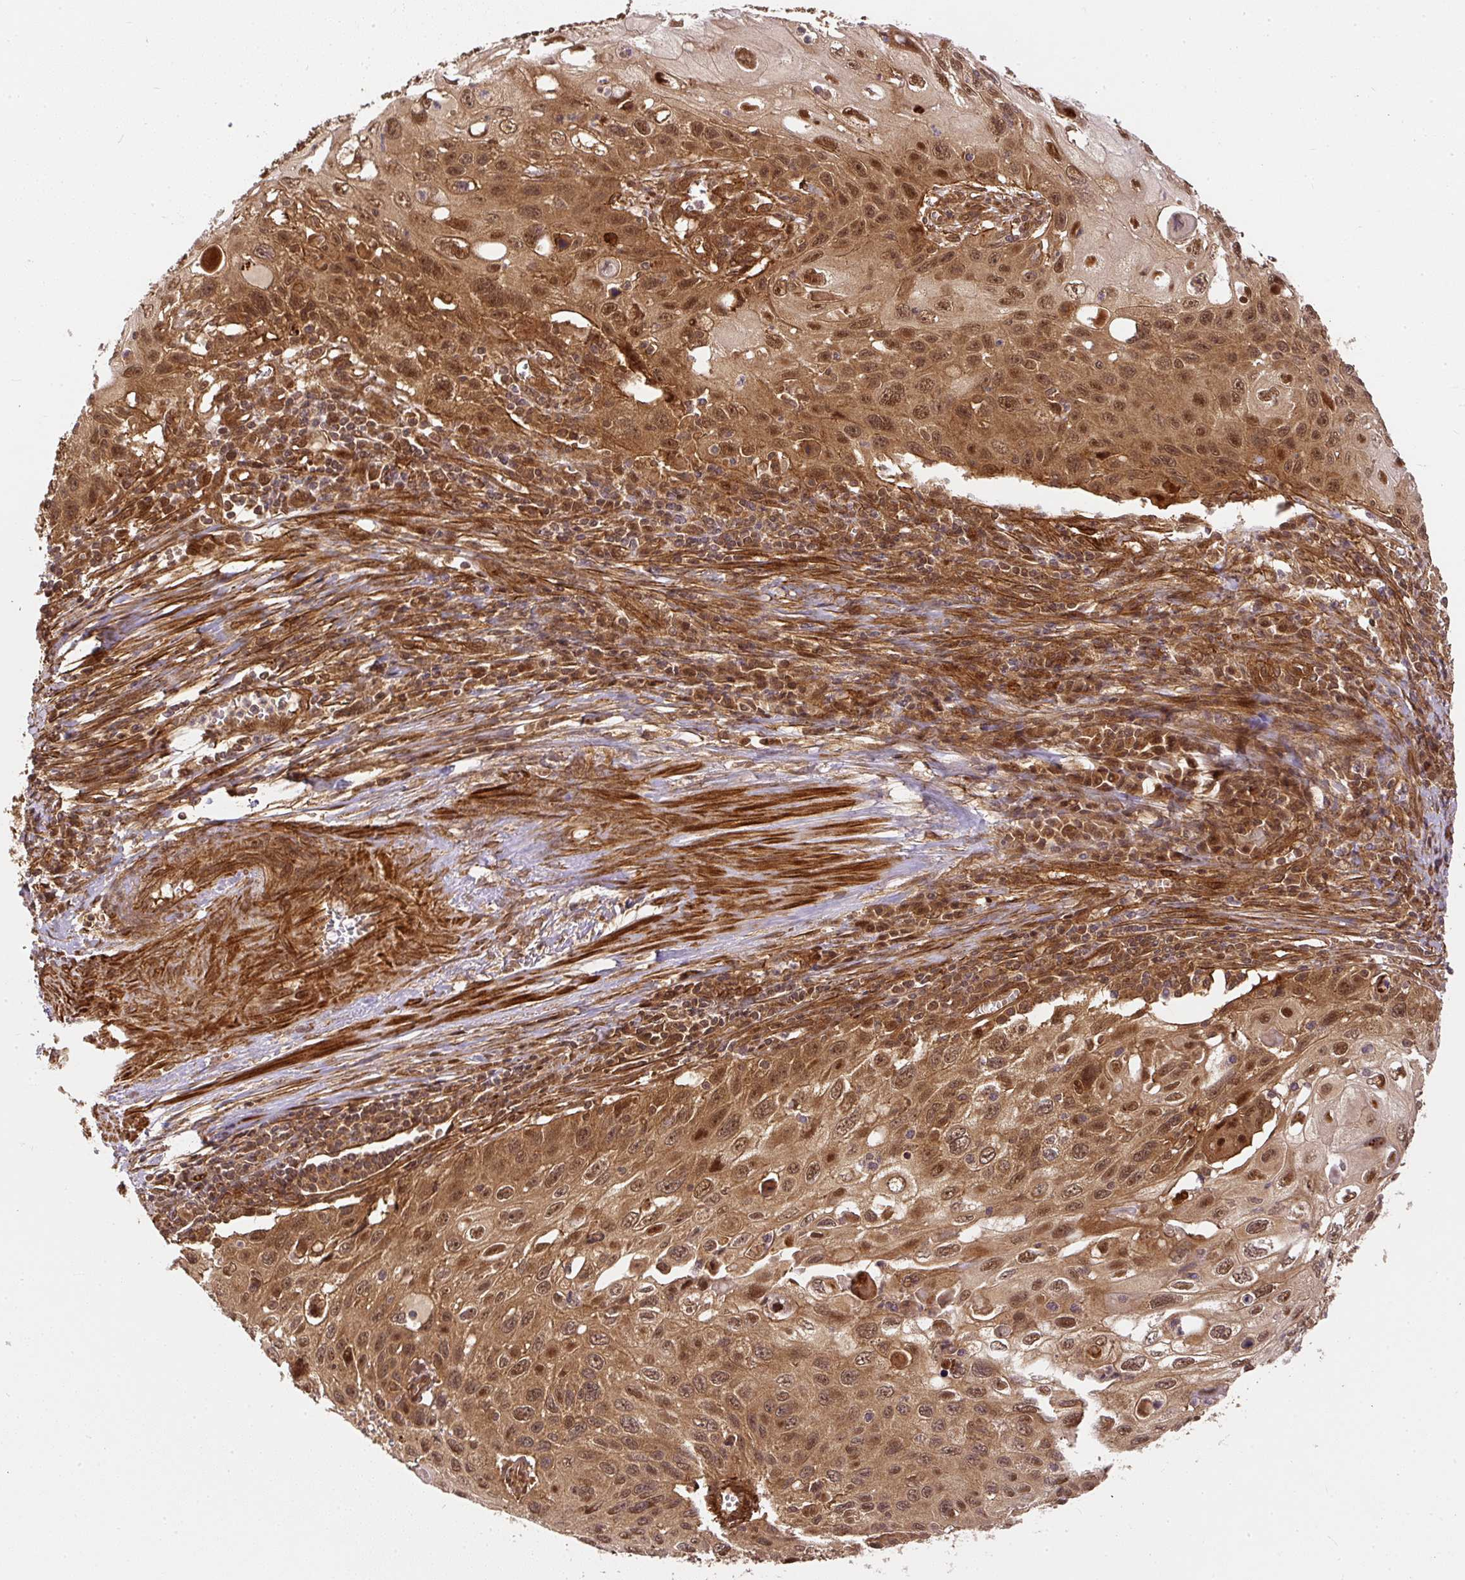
{"staining": {"intensity": "moderate", "quantity": ">75%", "location": "cytoplasmic/membranous,nuclear"}, "tissue": "cervical cancer", "cell_type": "Tumor cells", "image_type": "cancer", "snomed": [{"axis": "morphology", "description": "Squamous cell carcinoma, NOS"}, {"axis": "topography", "description": "Cervix"}], "caption": "A histopathology image of cervical cancer stained for a protein shows moderate cytoplasmic/membranous and nuclear brown staining in tumor cells.", "gene": "PSMD1", "patient": {"sex": "female", "age": 70}}